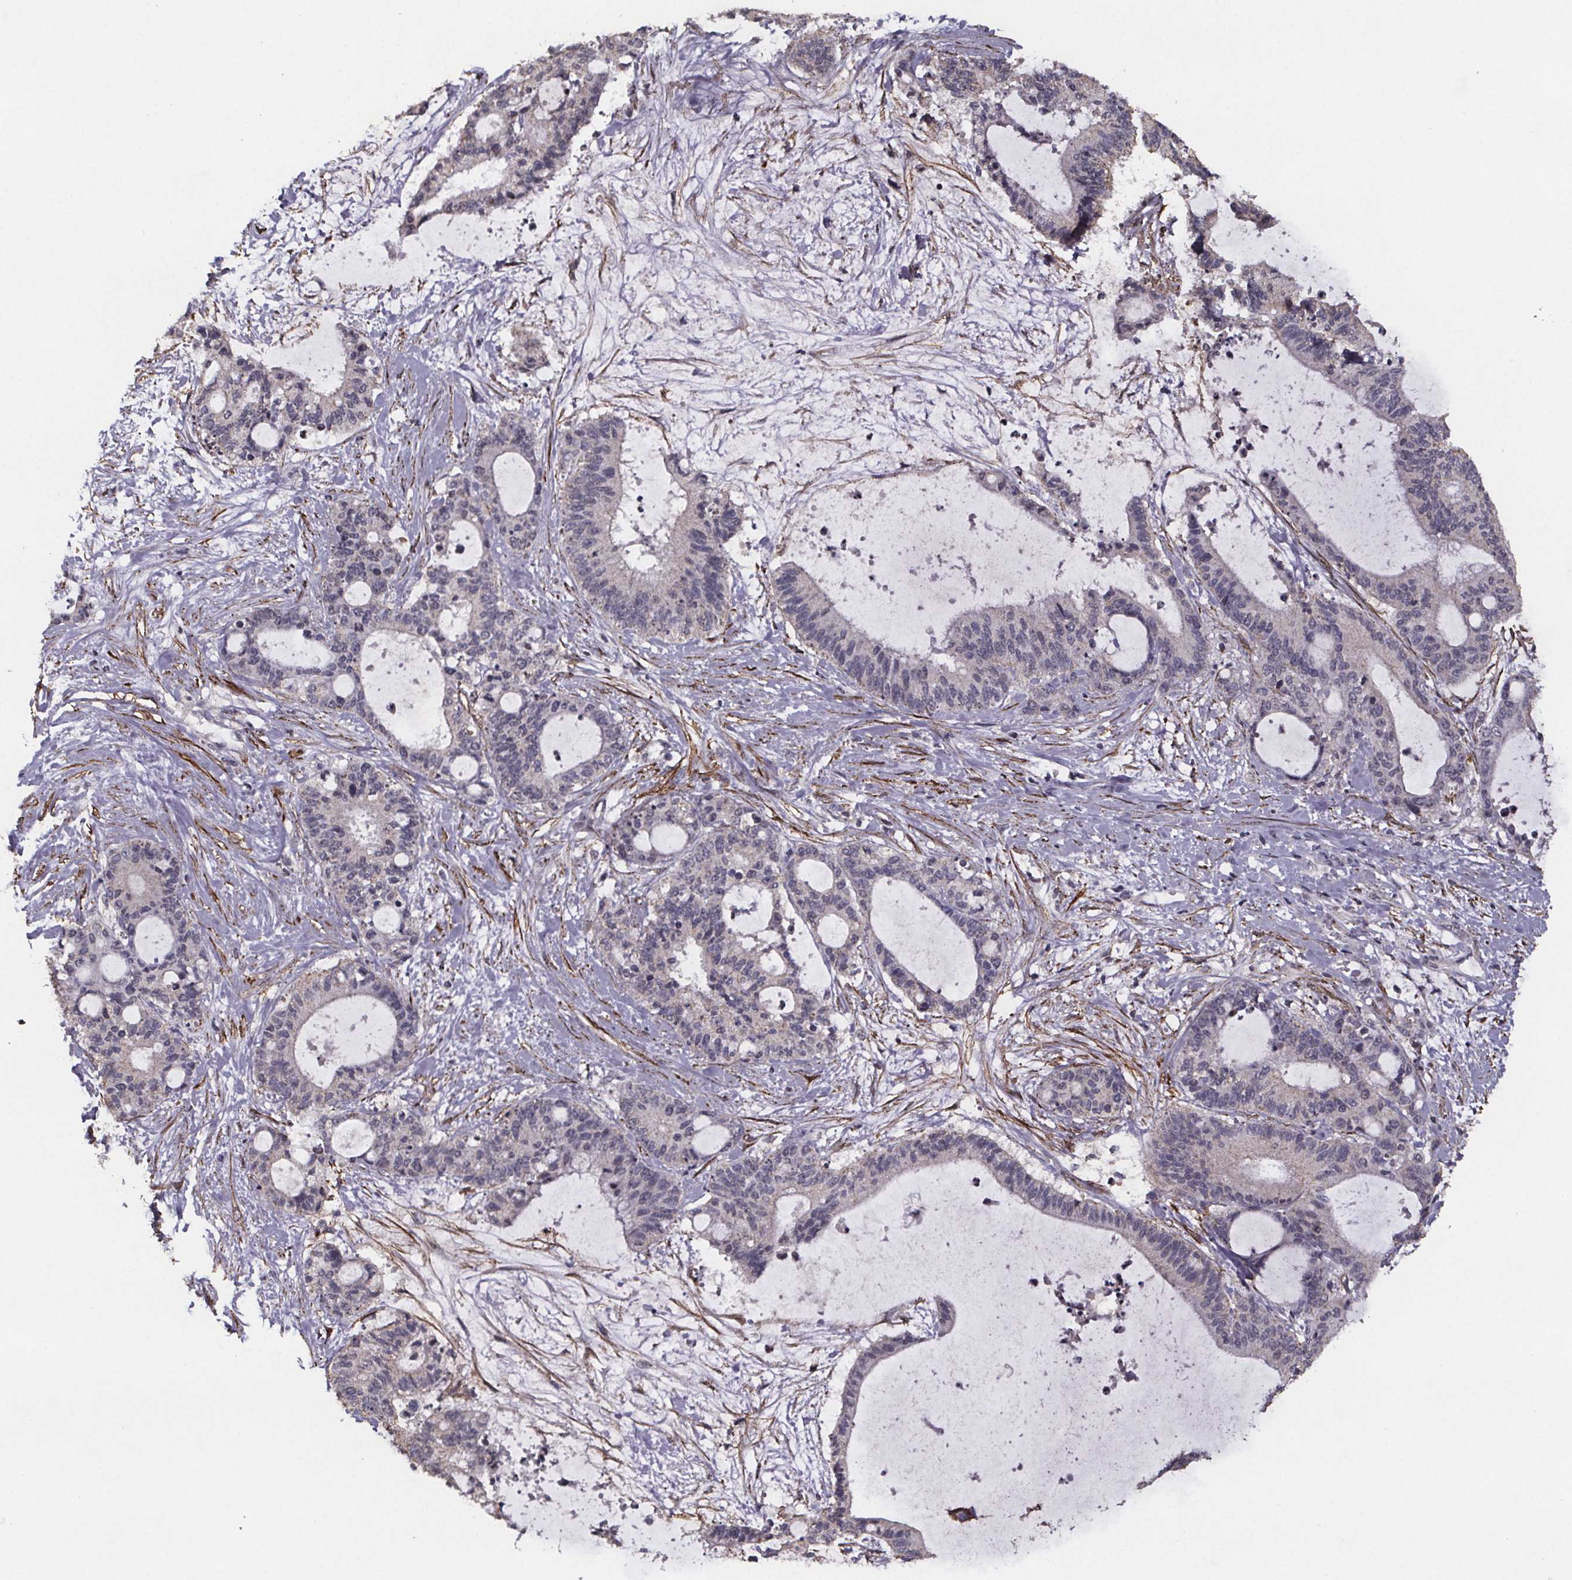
{"staining": {"intensity": "negative", "quantity": "none", "location": "none"}, "tissue": "liver cancer", "cell_type": "Tumor cells", "image_type": "cancer", "snomed": [{"axis": "morphology", "description": "Cholangiocarcinoma"}, {"axis": "topography", "description": "Liver"}], "caption": "DAB immunohistochemical staining of human liver cancer (cholangiocarcinoma) reveals no significant positivity in tumor cells.", "gene": "PALLD", "patient": {"sex": "female", "age": 73}}